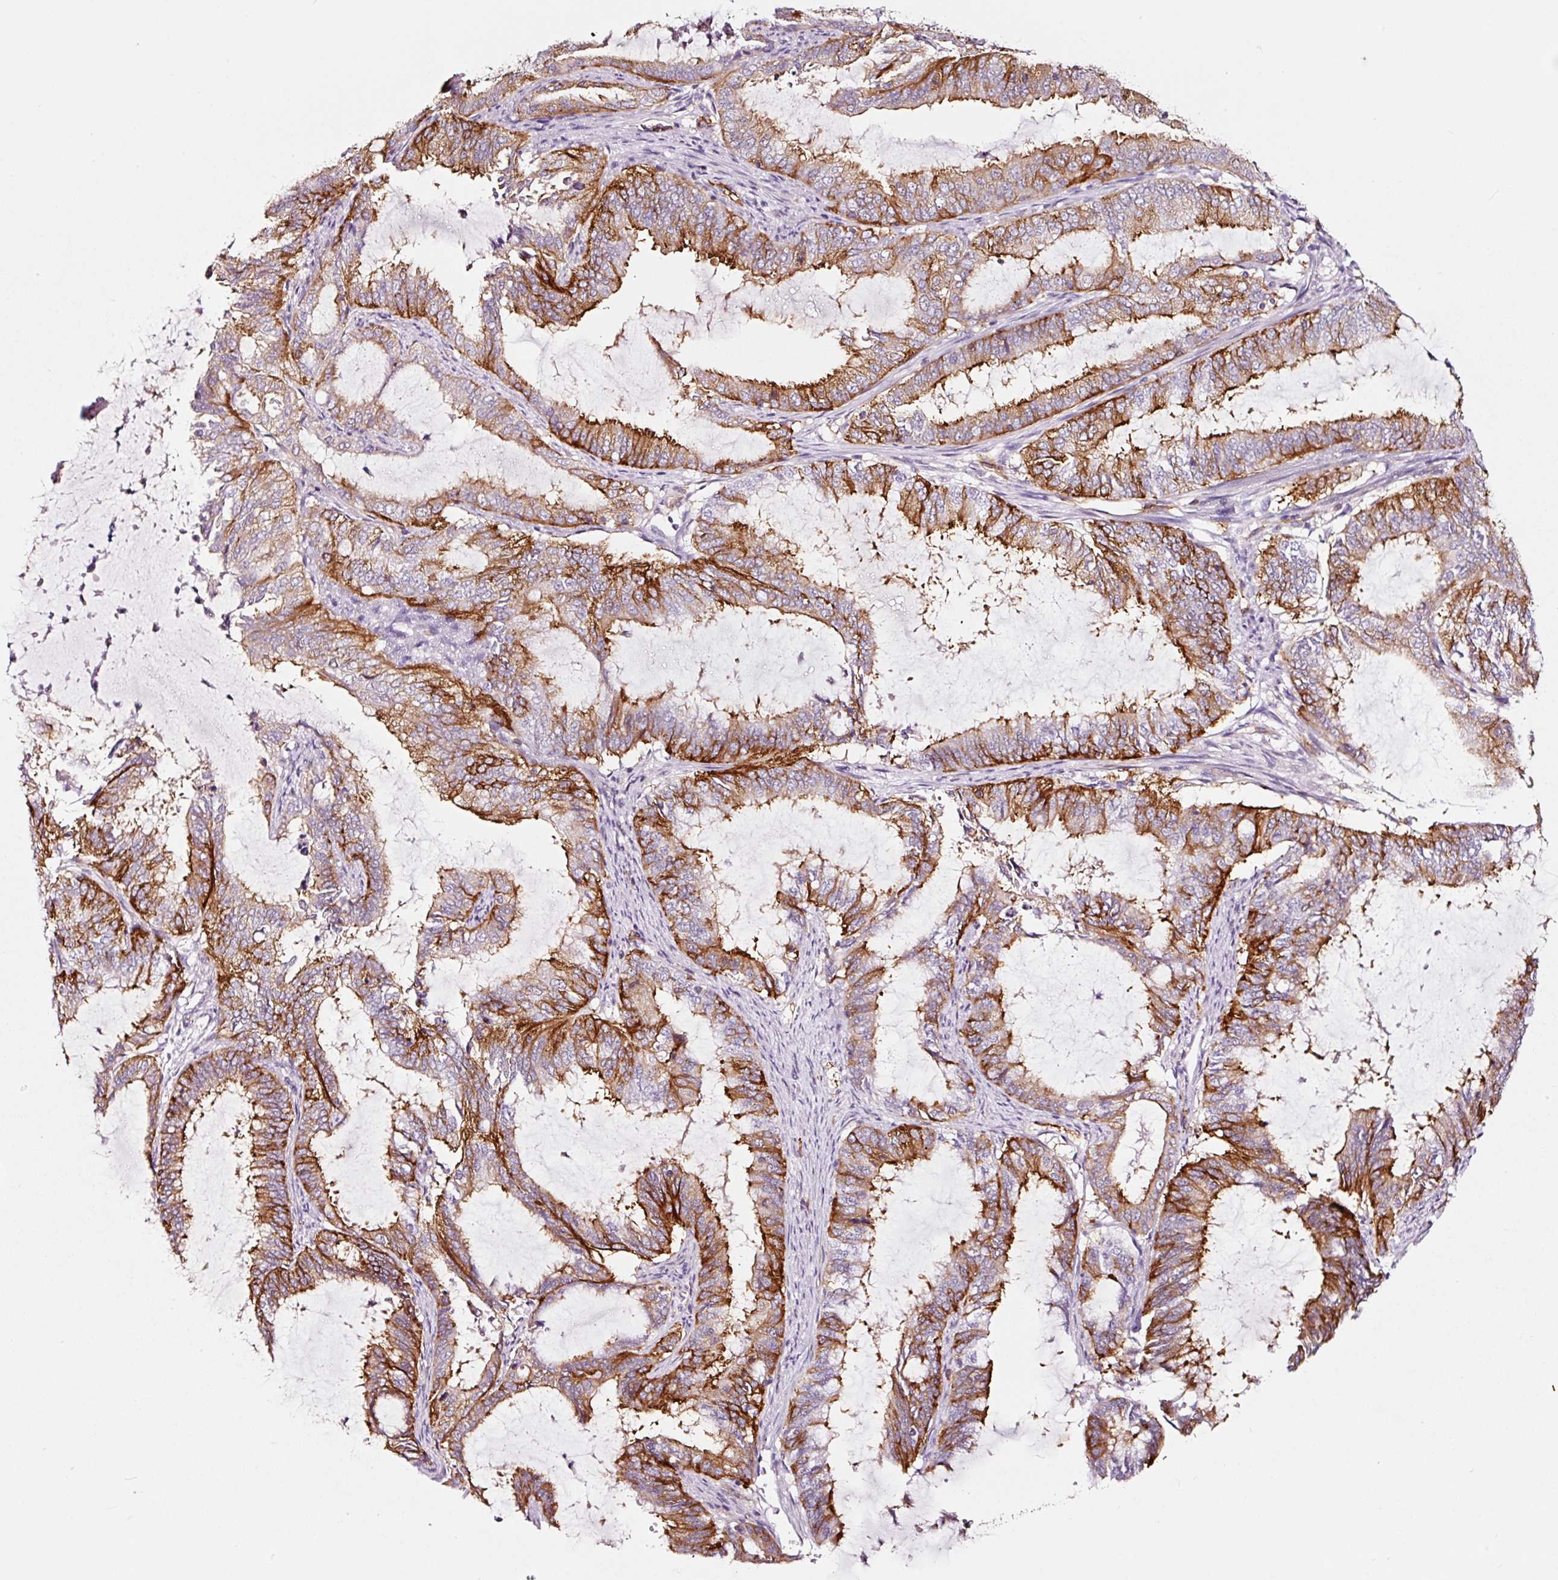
{"staining": {"intensity": "strong", "quantity": "25%-75%", "location": "cytoplasmic/membranous"}, "tissue": "endometrial cancer", "cell_type": "Tumor cells", "image_type": "cancer", "snomed": [{"axis": "morphology", "description": "Adenocarcinoma, NOS"}, {"axis": "topography", "description": "Endometrium"}], "caption": "Human adenocarcinoma (endometrial) stained with a protein marker exhibits strong staining in tumor cells.", "gene": "ADD3", "patient": {"sex": "female", "age": 51}}